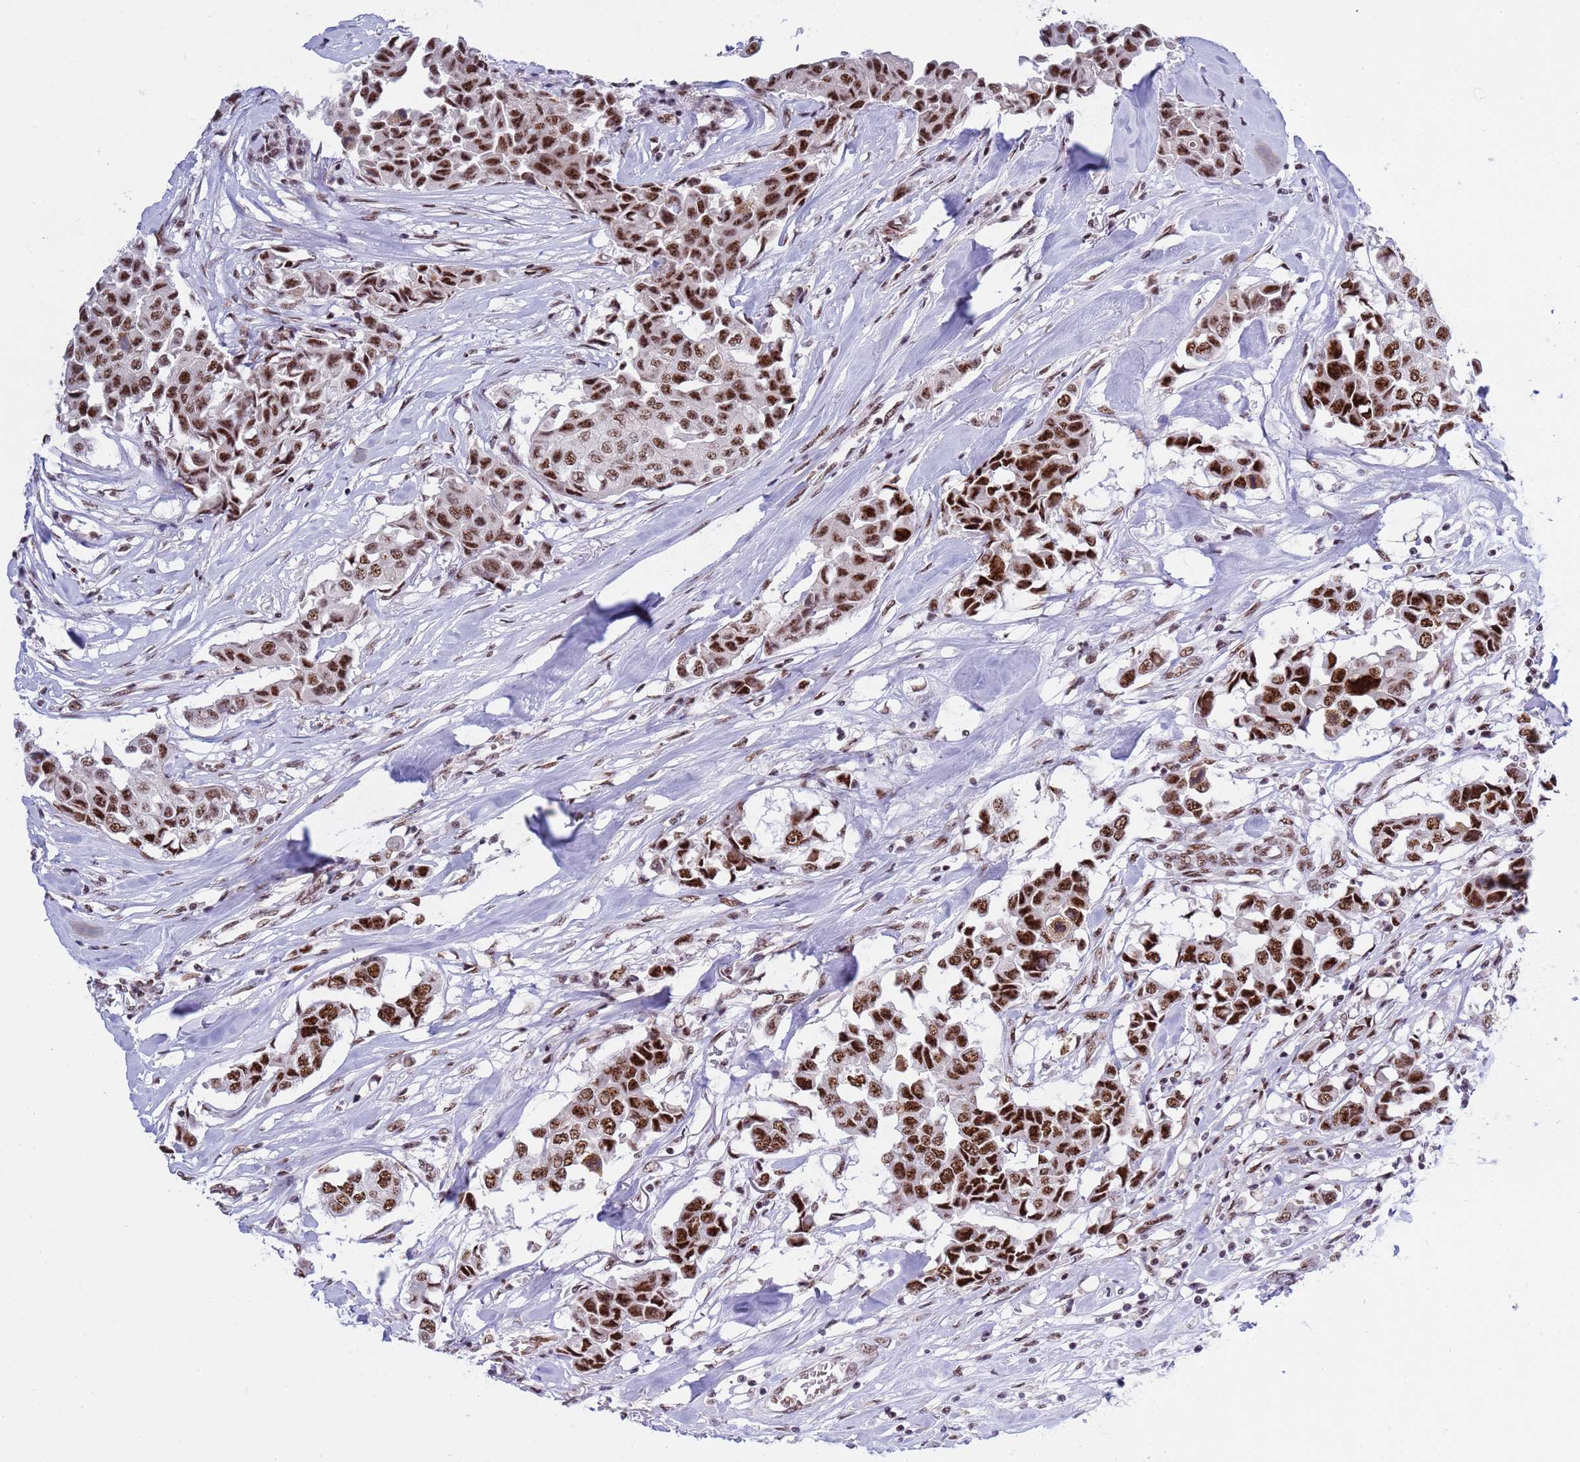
{"staining": {"intensity": "strong", "quantity": ">75%", "location": "nuclear"}, "tissue": "breast cancer", "cell_type": "Tumor cells", "image_type": "cancer", "snomed": [{"axis": "morphology", "description": "Duct carcinoma"}, {"axis": "topography", "description": "Breast"}], "caption": "Breast cancer tissue reveals strong nuclear staining in approximately >75% of tumor cells, visualized by immunohistochemistry.", "gene": "THOC2", "patient": {"sex": "female", "age": 80}}